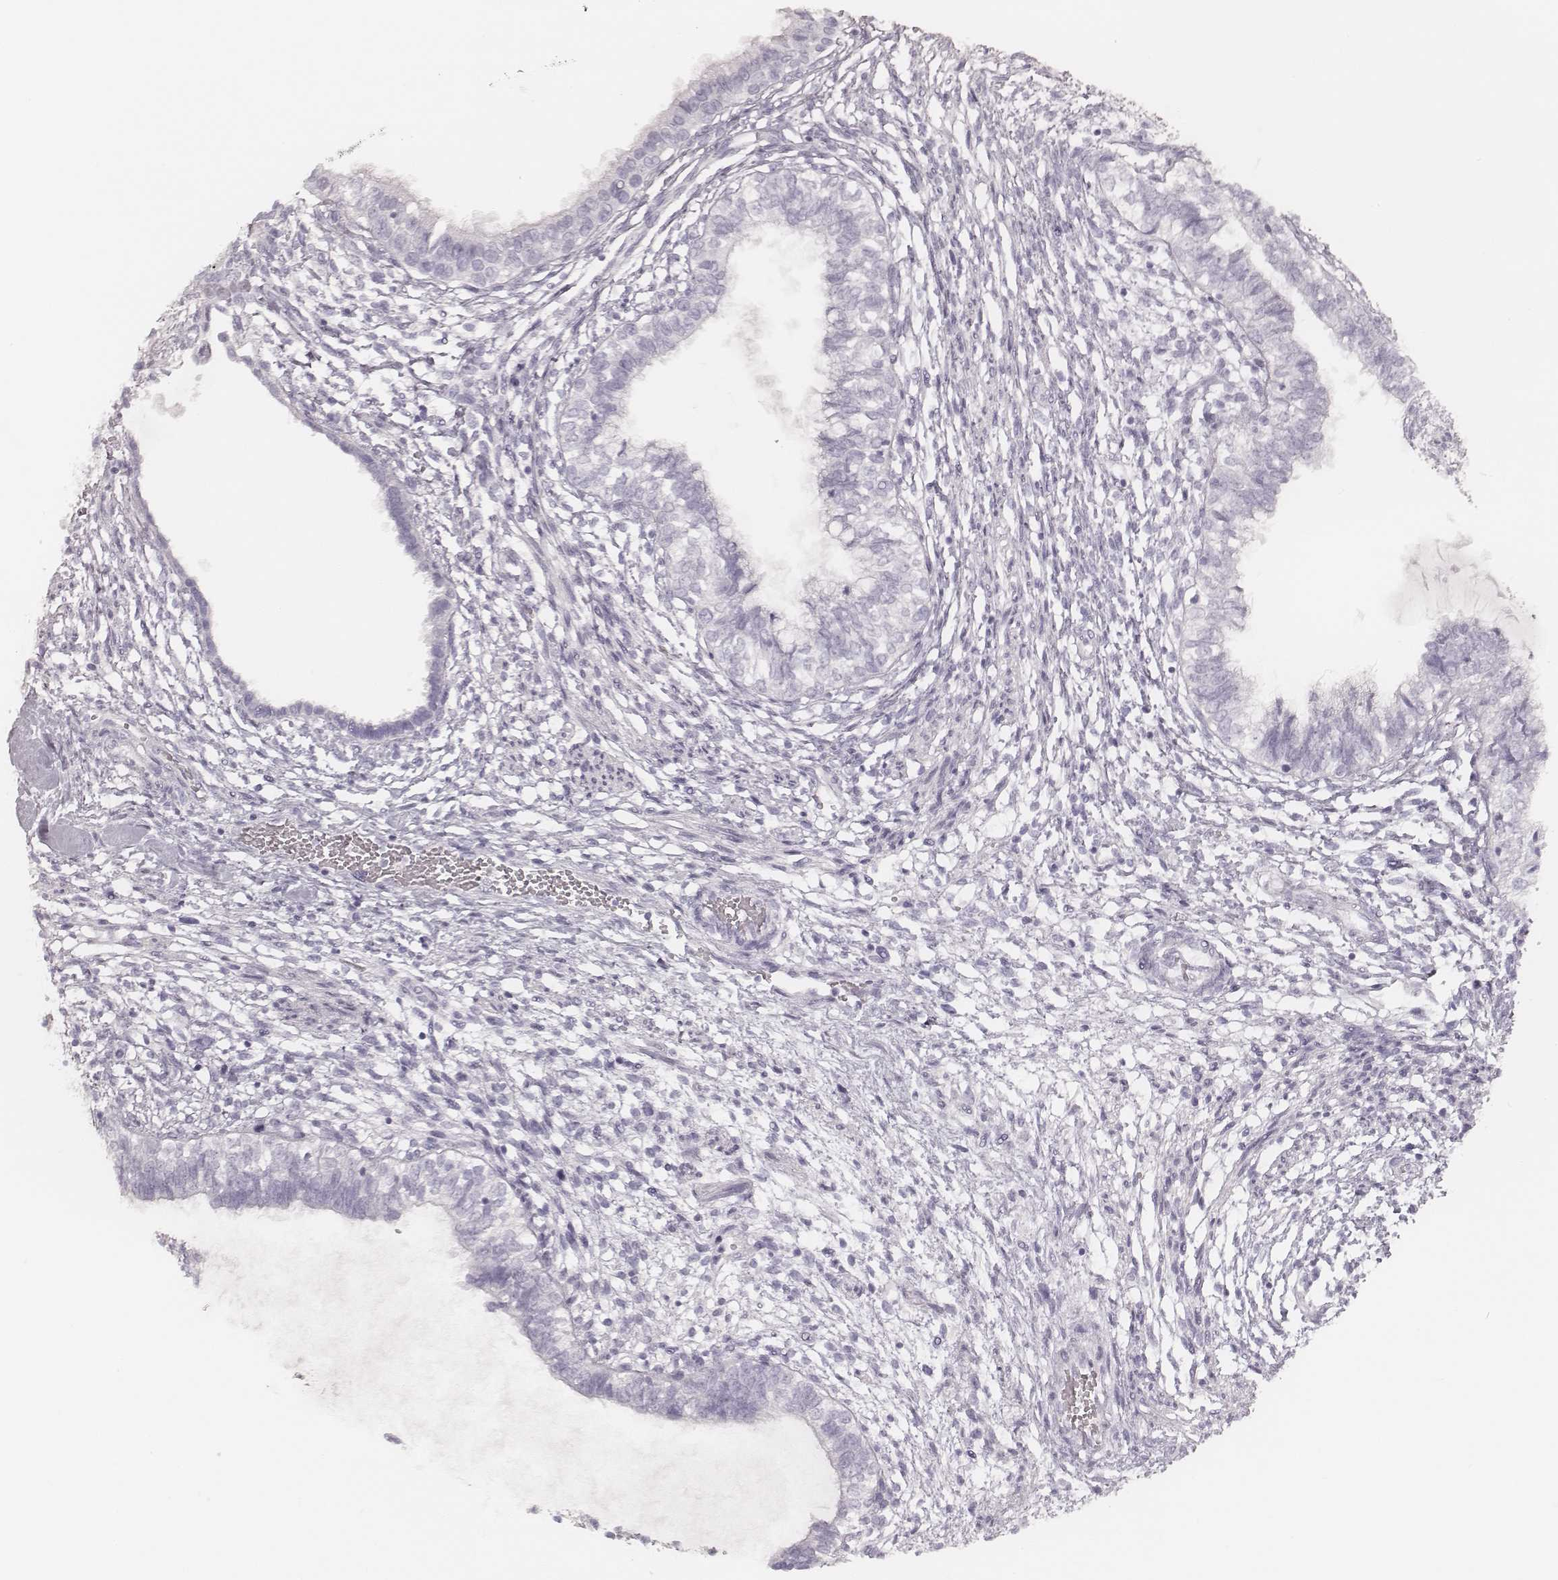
{"staining": {"intensity": "negative", "quantity": "none", "location": "none"}, "tissue": "testis cancer", "cell_type": "Tumor cells", "image_type": "cancer", "snomed": [{"axis": "morphology", "description": "Carcinoma, Embryonal, NOS"}, {"axis": "topography", "description": "Testis"}], "caption": "Immunohistochemistry (IHC) of testis embryonal carcinoma reveals no staining in tumor cells.", "gene": "KRT72", "patient": {"sex": "male", "age": 37}}